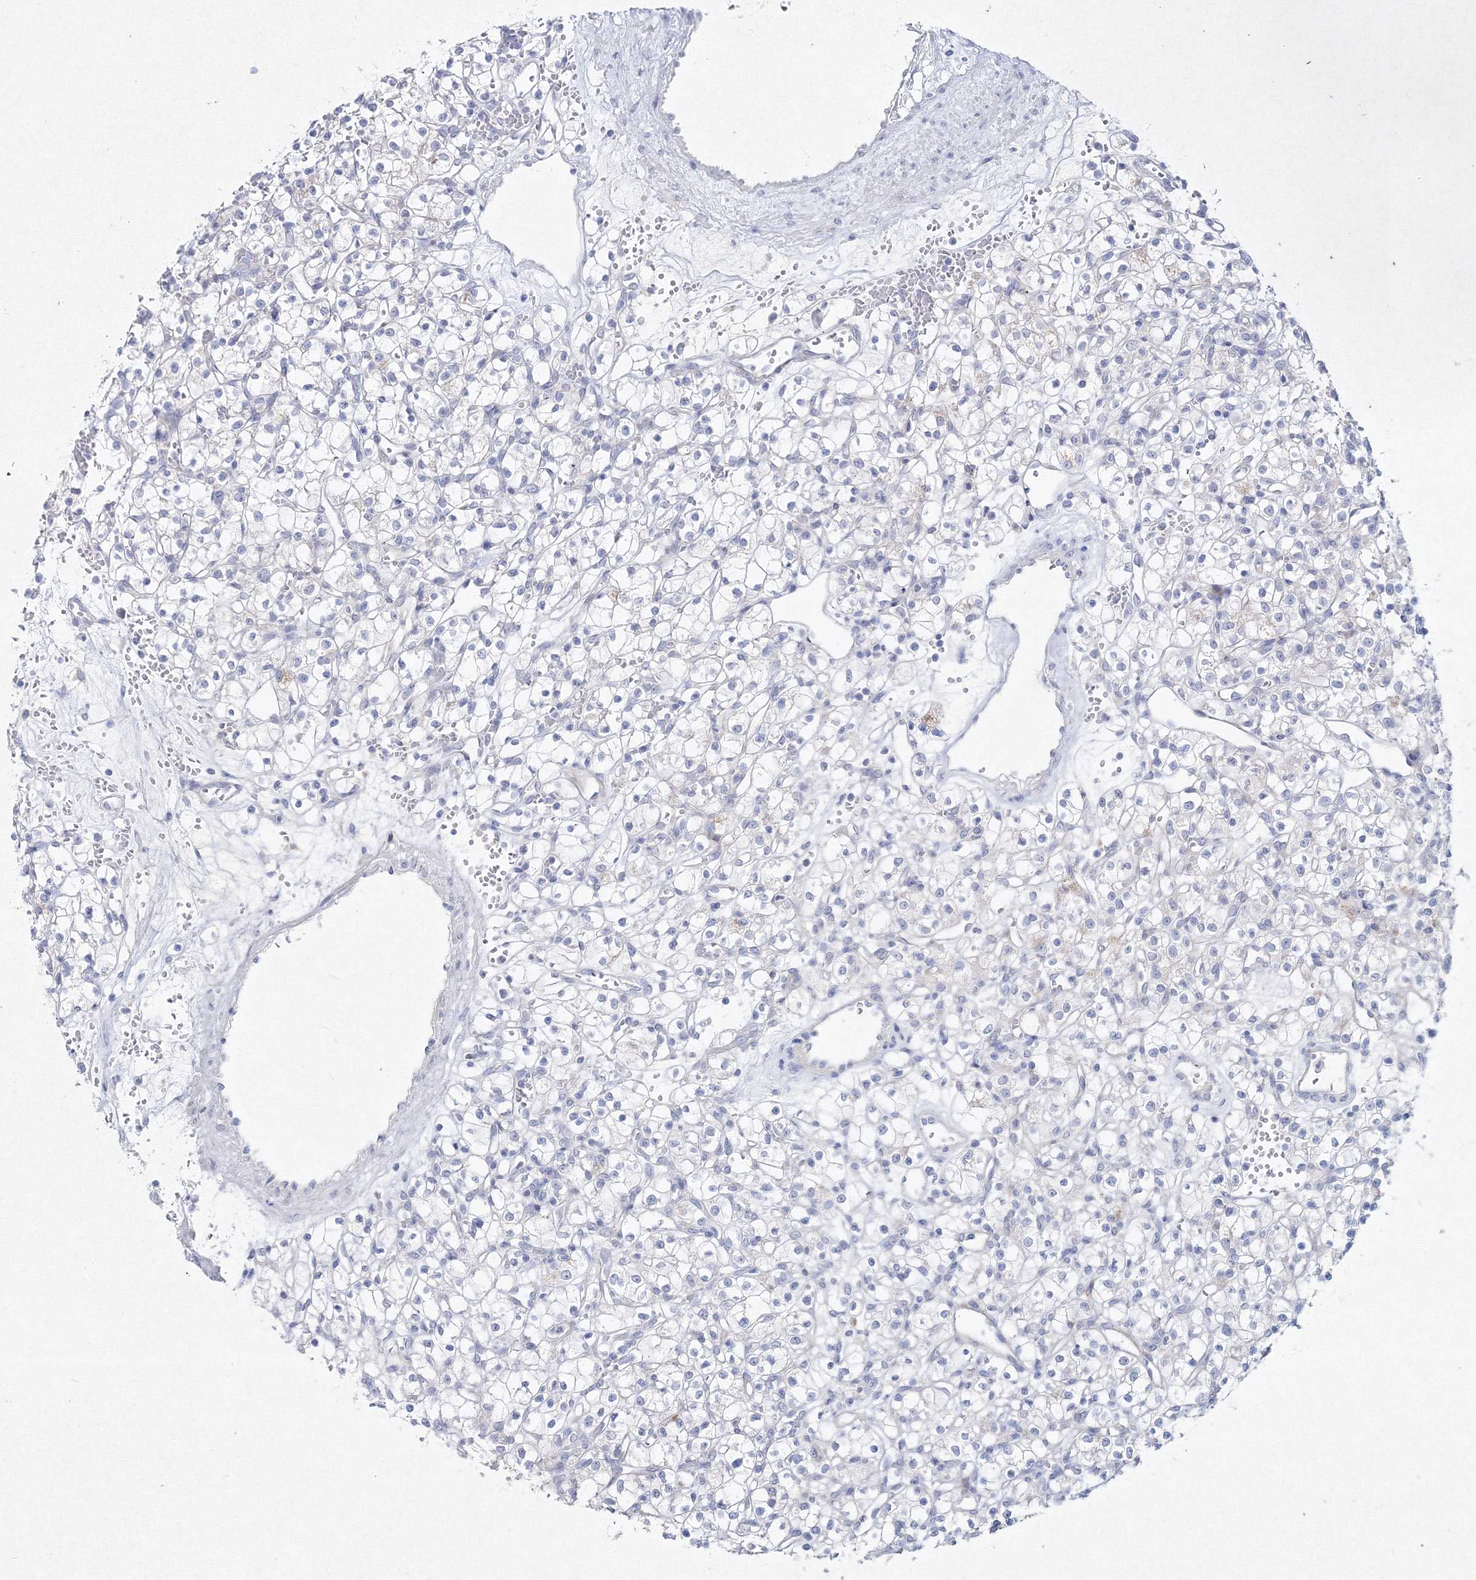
{"staining": {"intensity": "negative", "quantity": "none", "location": "none"}, "tissue": "renal cancer", "cell_type": "Tumor cells", "image_type": "cancer", "snomed": [{"axis": "morphology", "description": "Adenocarcinoma, NOS"}, {"axis": "topography", "description": "Kidney"}], "caption": "A photomicrograph of human adenocarcinoma (renal) is negative for staining in tumor cells.", "gene": "GCKR", "patient": {"sex": "female", "age": 59}}